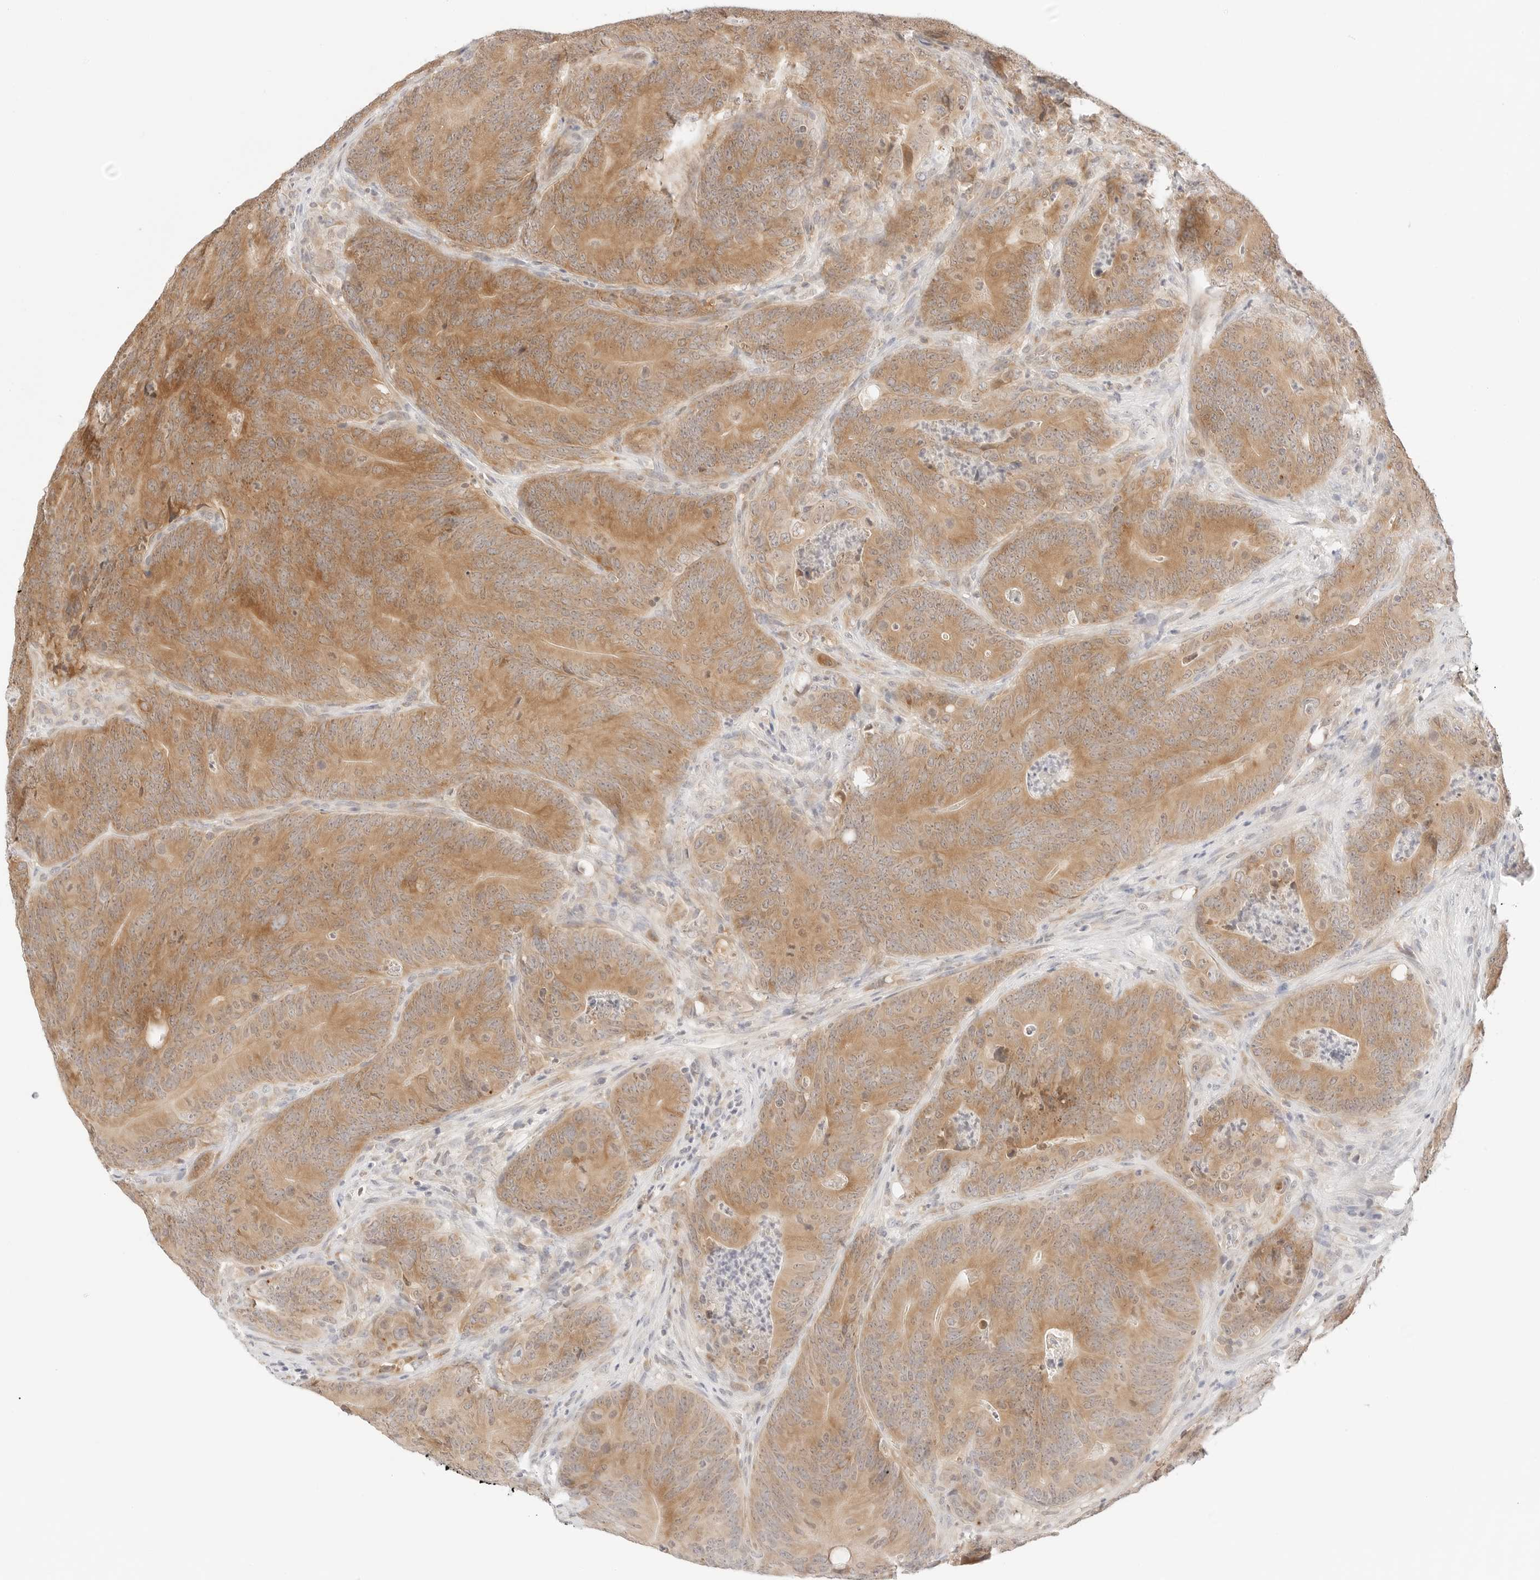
{"staining": {"intensity": "moderate", "quantity": ">75%", "location": "cytoplasmic/membranous"}, "tissue": "colorectal cancer", "cell_type": "Tumor cells", "image_type": "cancer", "snomed": [{"axis": "morphology", "description": "Normal tissue, NOS"}, {"axis": "topography", "description": "Colon"}], "caption": "Colorectal cancer tissue displays moderate cytoplasmic/membranous expression in approximately >75% of tumor cells", "gene": "ERO1B", "patient": {"sex": "female", "age": 82}}